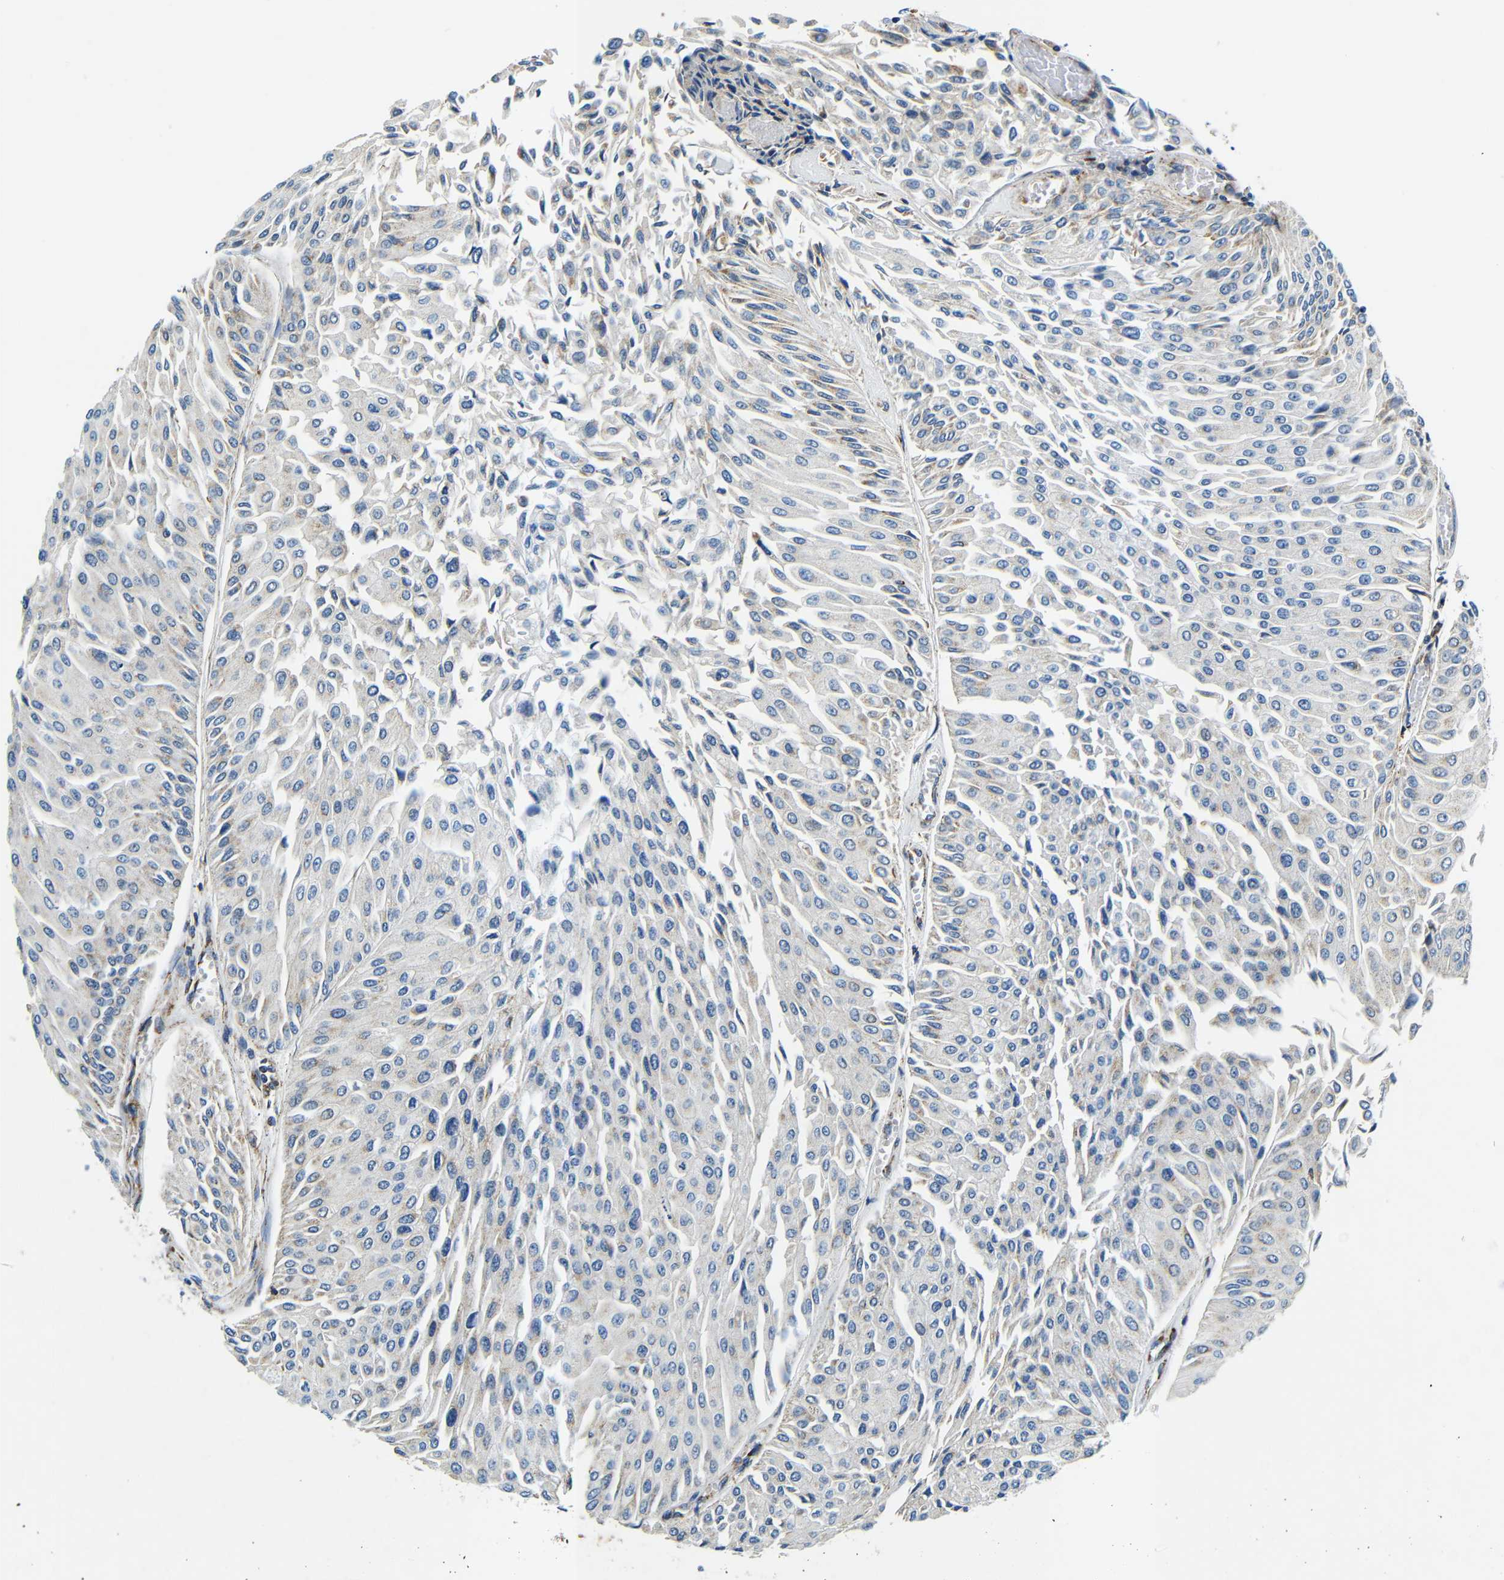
{"staining": {"intensity": "negative", "quantity": "none", "location": "none"}, "tissue": "urothelial cancer", "cell_type": "Tumor cells", "image_type": "cancer", "snomed": [{"axis": "morphology", "description": "Urothelial carcinoma, Low grade"}, {"axis": "topography", "description": "Urinary bladder"}], "caption": "DAB (3,3'-diaminobenzidine) immunohistochemical staining of human urothelial cancer exhibits no significant positivity in tumor cells. Nuclei are stained in blue.", "gene": "GALNT18", "patient": {"sex": "male", "age": 67}}